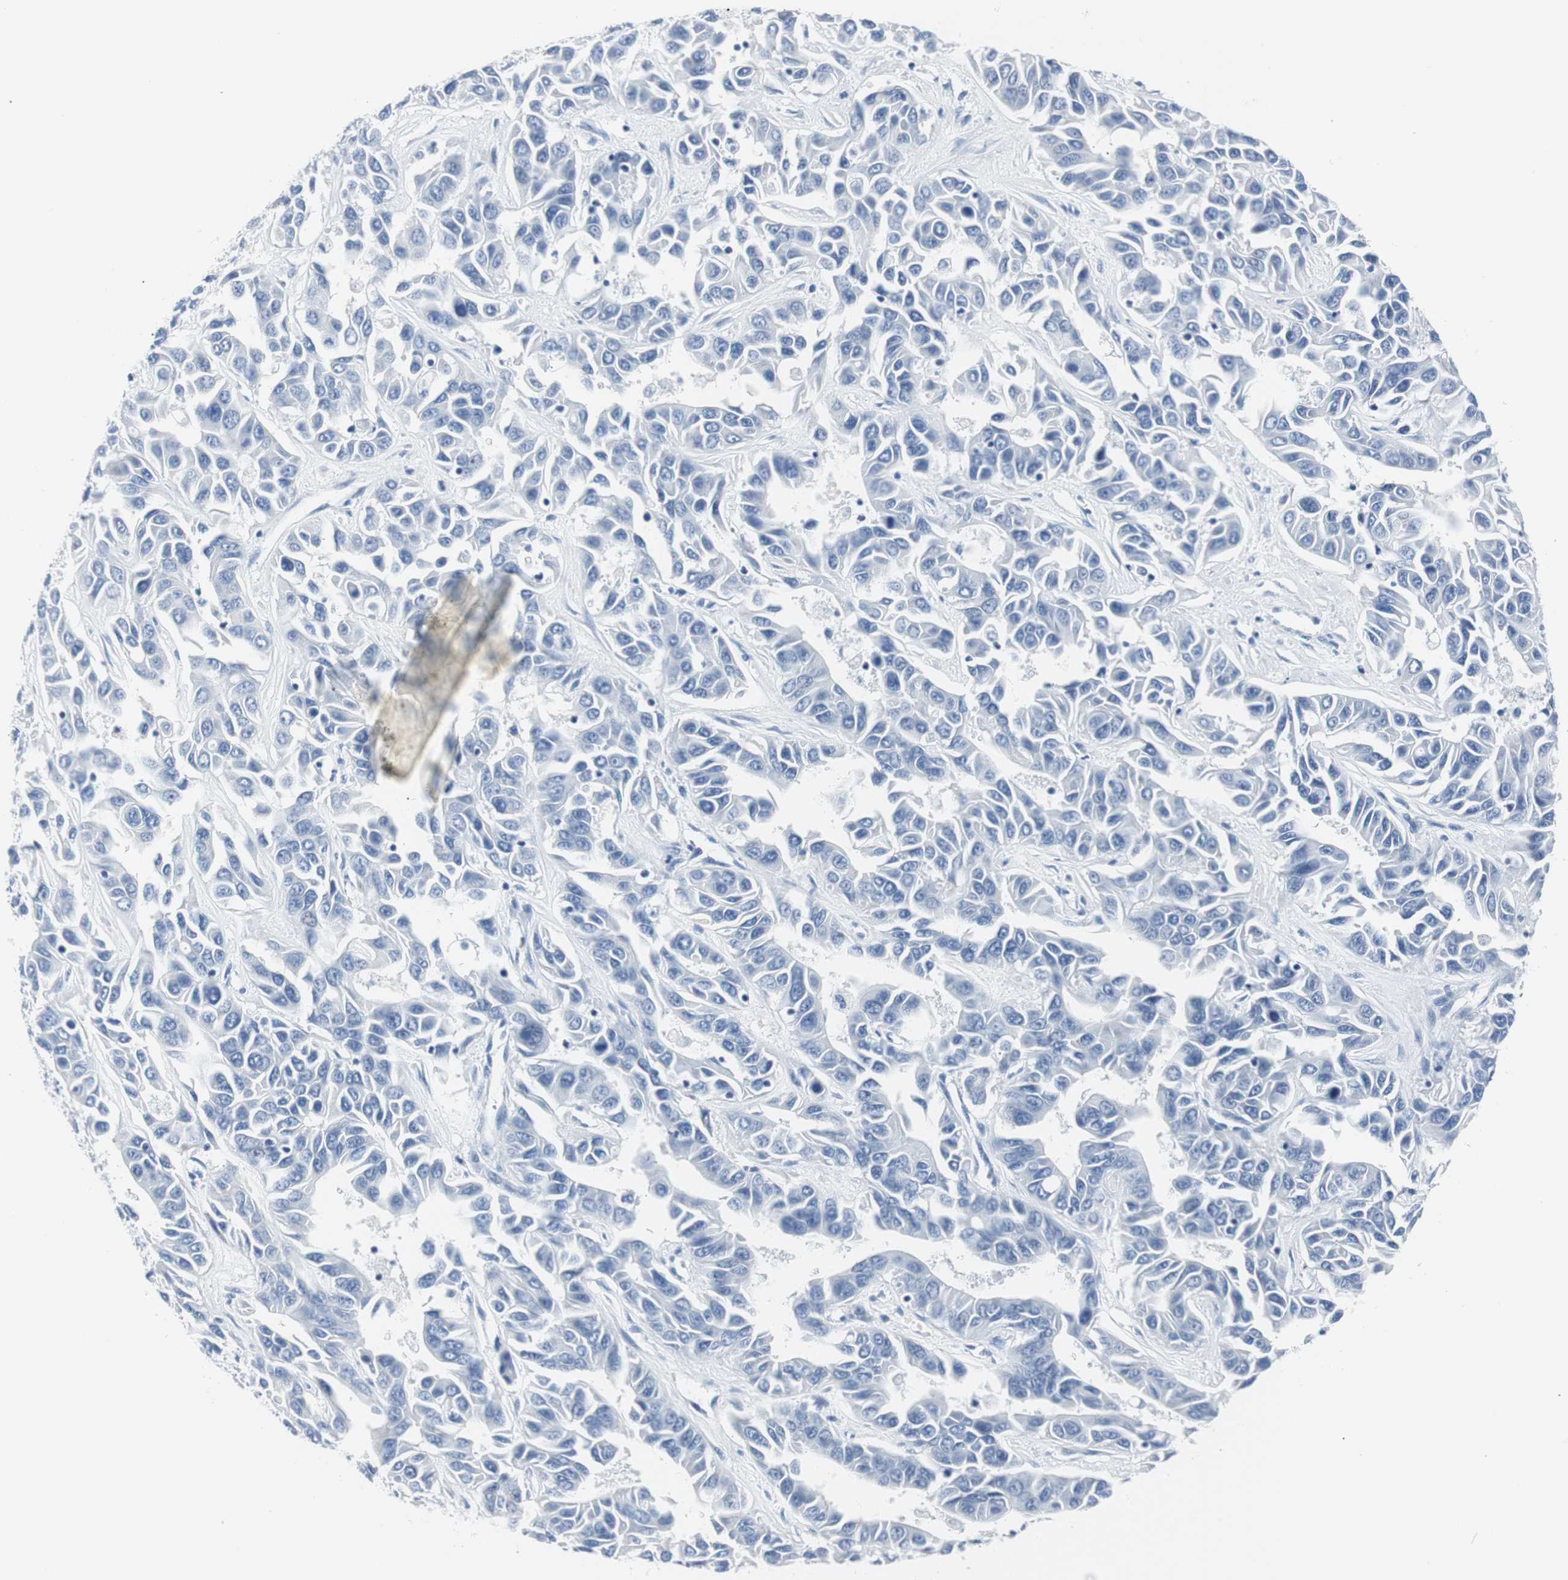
{"staining": {"intensity": "negative", "quantity": "none", "location": "none"}, "tissue": "liver cancer", "cell_type": "Tumor cells", "image_type": "cancer", "snomed": [{"axis": "morphology", "description": "Cholangiocarcinoma"}, {"axis": "topography", "description": "Liver"}], "caption": "This is an immunohistochemistry (IHC) photomicrograph of liver cholangiocarcinoma. There is no staining in tumor cells.", "gene": "GAP43", "patient": {"sex": "female", "age": 52}}